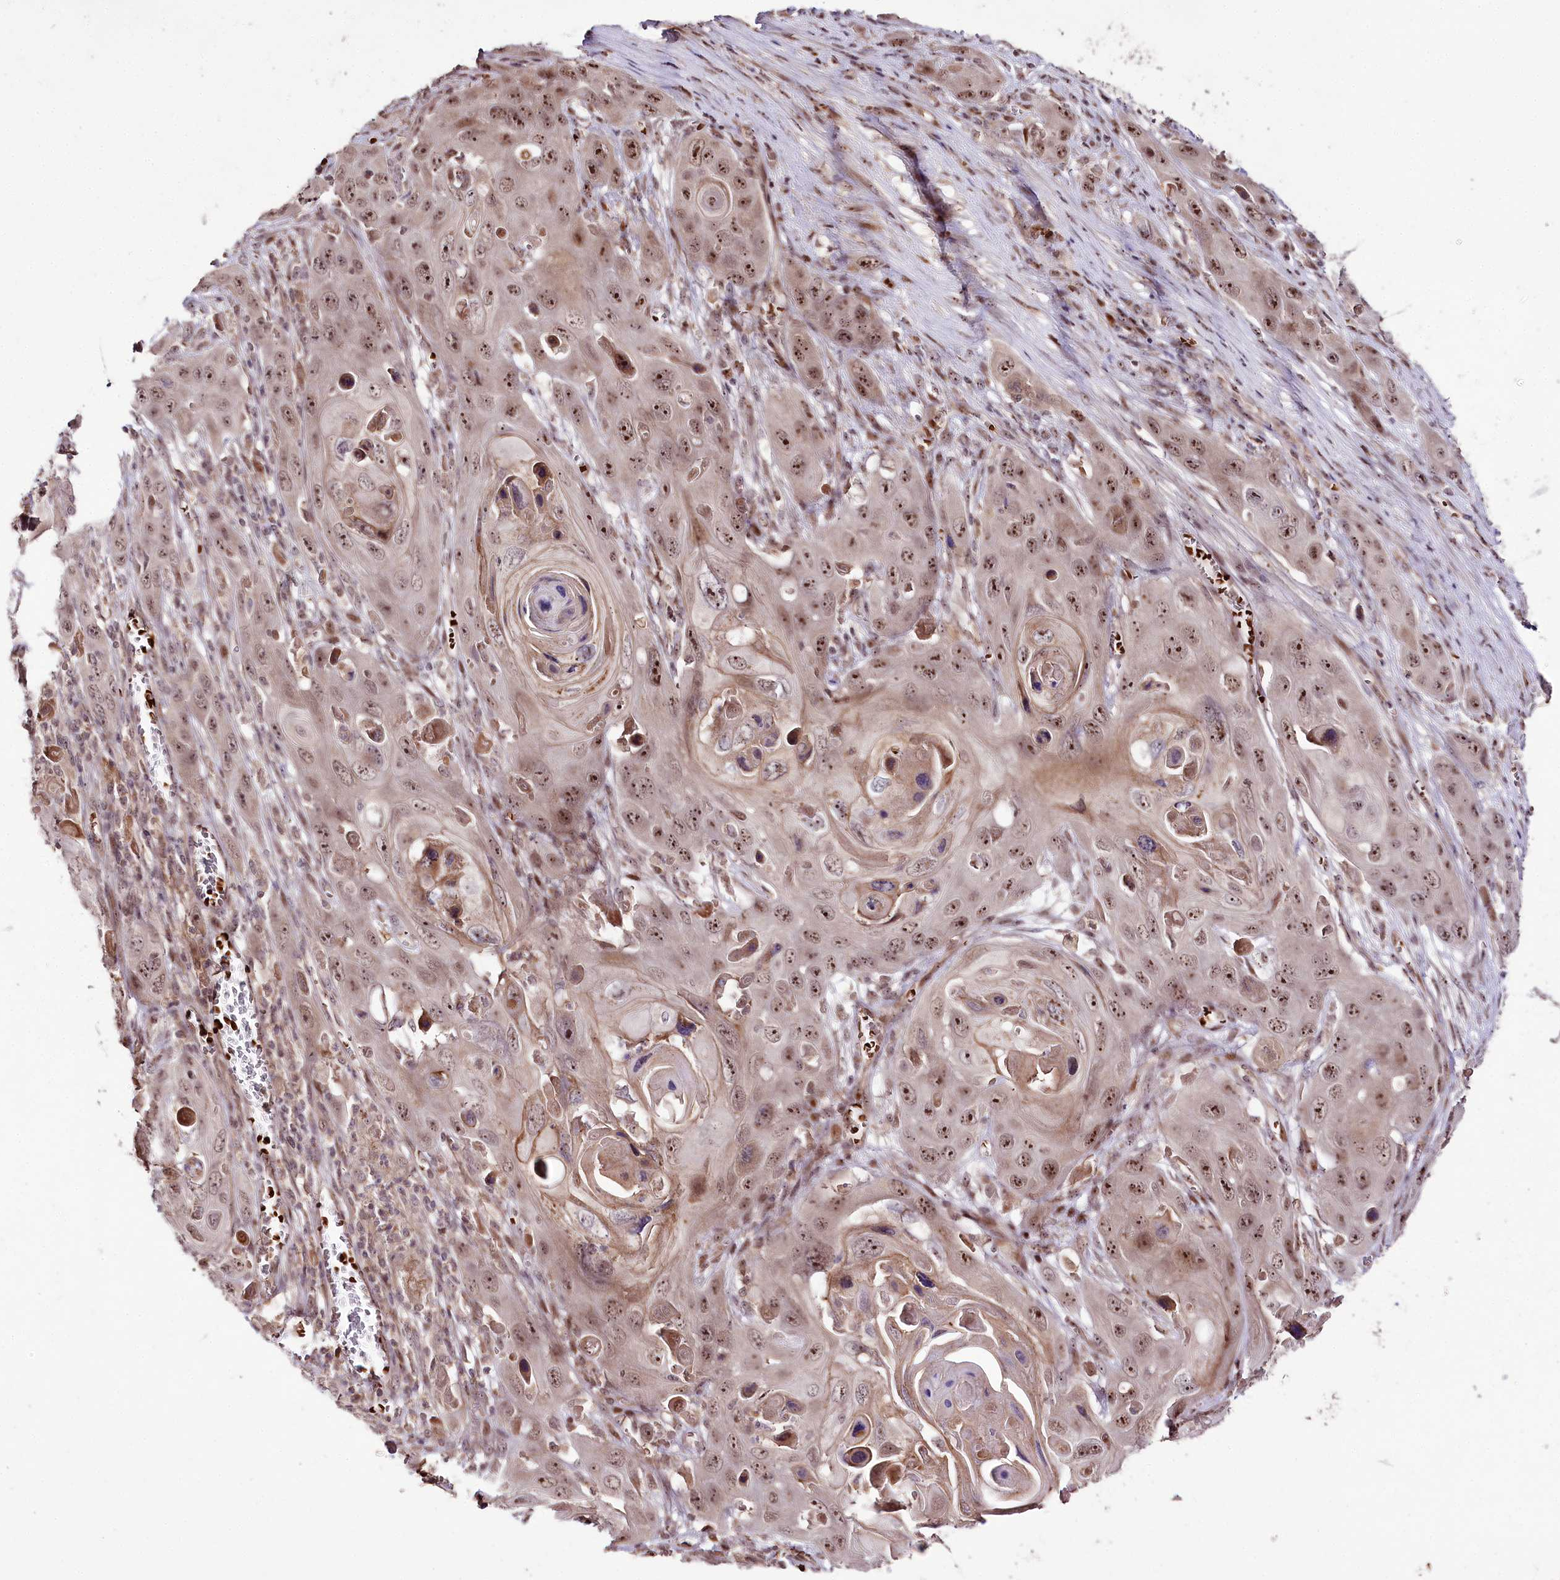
{"staining": {"intensity": "moderate", "quantity": ">75%", "location": "nuclear"}, "tissue": "skin cancer", "cell_type": "Tumor cells", "image_type": "cancer", "snomed": [{"axis": "morphology", "description": "Squamous cell carcinoma, NOS"}, {"axis": "topography", "description": "Skin"}], "caption": "Skin cancer was stained to show a protein in brown. There is medium levels of moderate nuclear staining in about >75% of tumor cells.", "gene": "DMP1", "patient": {"sex": "male", "age": 55}}